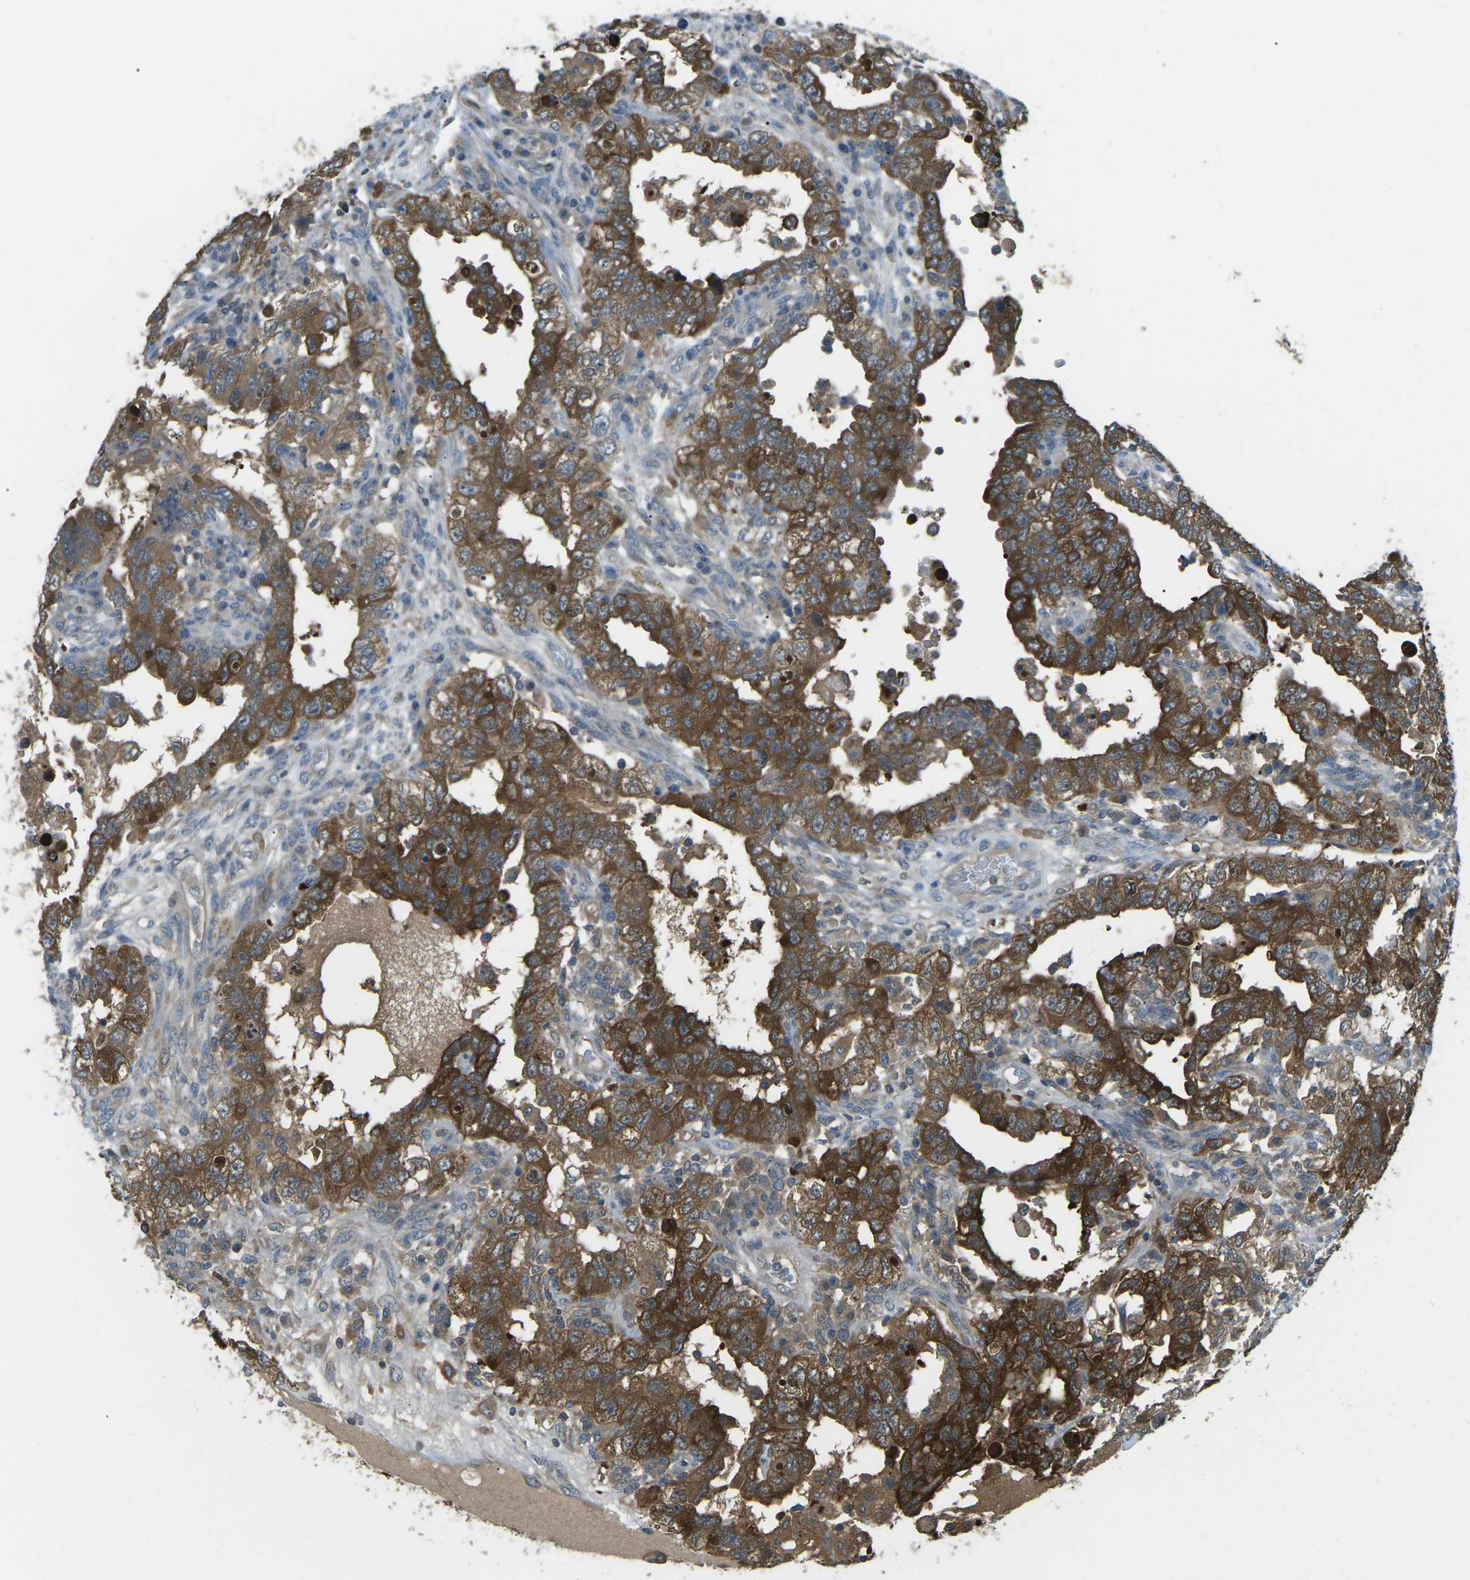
{"staining": {"intensity": "strong", "quantity": ">75%", "location": "cytoplasmic/membranous"}, "tissue": "testis cancer", "cell_type": "Tumor cells", "image_type": "cancer", "snomed": [{"axis": "morphology", "description": "Carcinoma, Embryonal, NOS"}, {"axis": "topography", "description": "Testis"}], "caption": "Embryonal carcinoma (testis) stained with immunohistochemistry reveals strong cytoplasmic/membranous expression in approximately >75% of tumor cells.", "gene": "PIEZO2", "patient": {"sex": "male", "age": 26}}